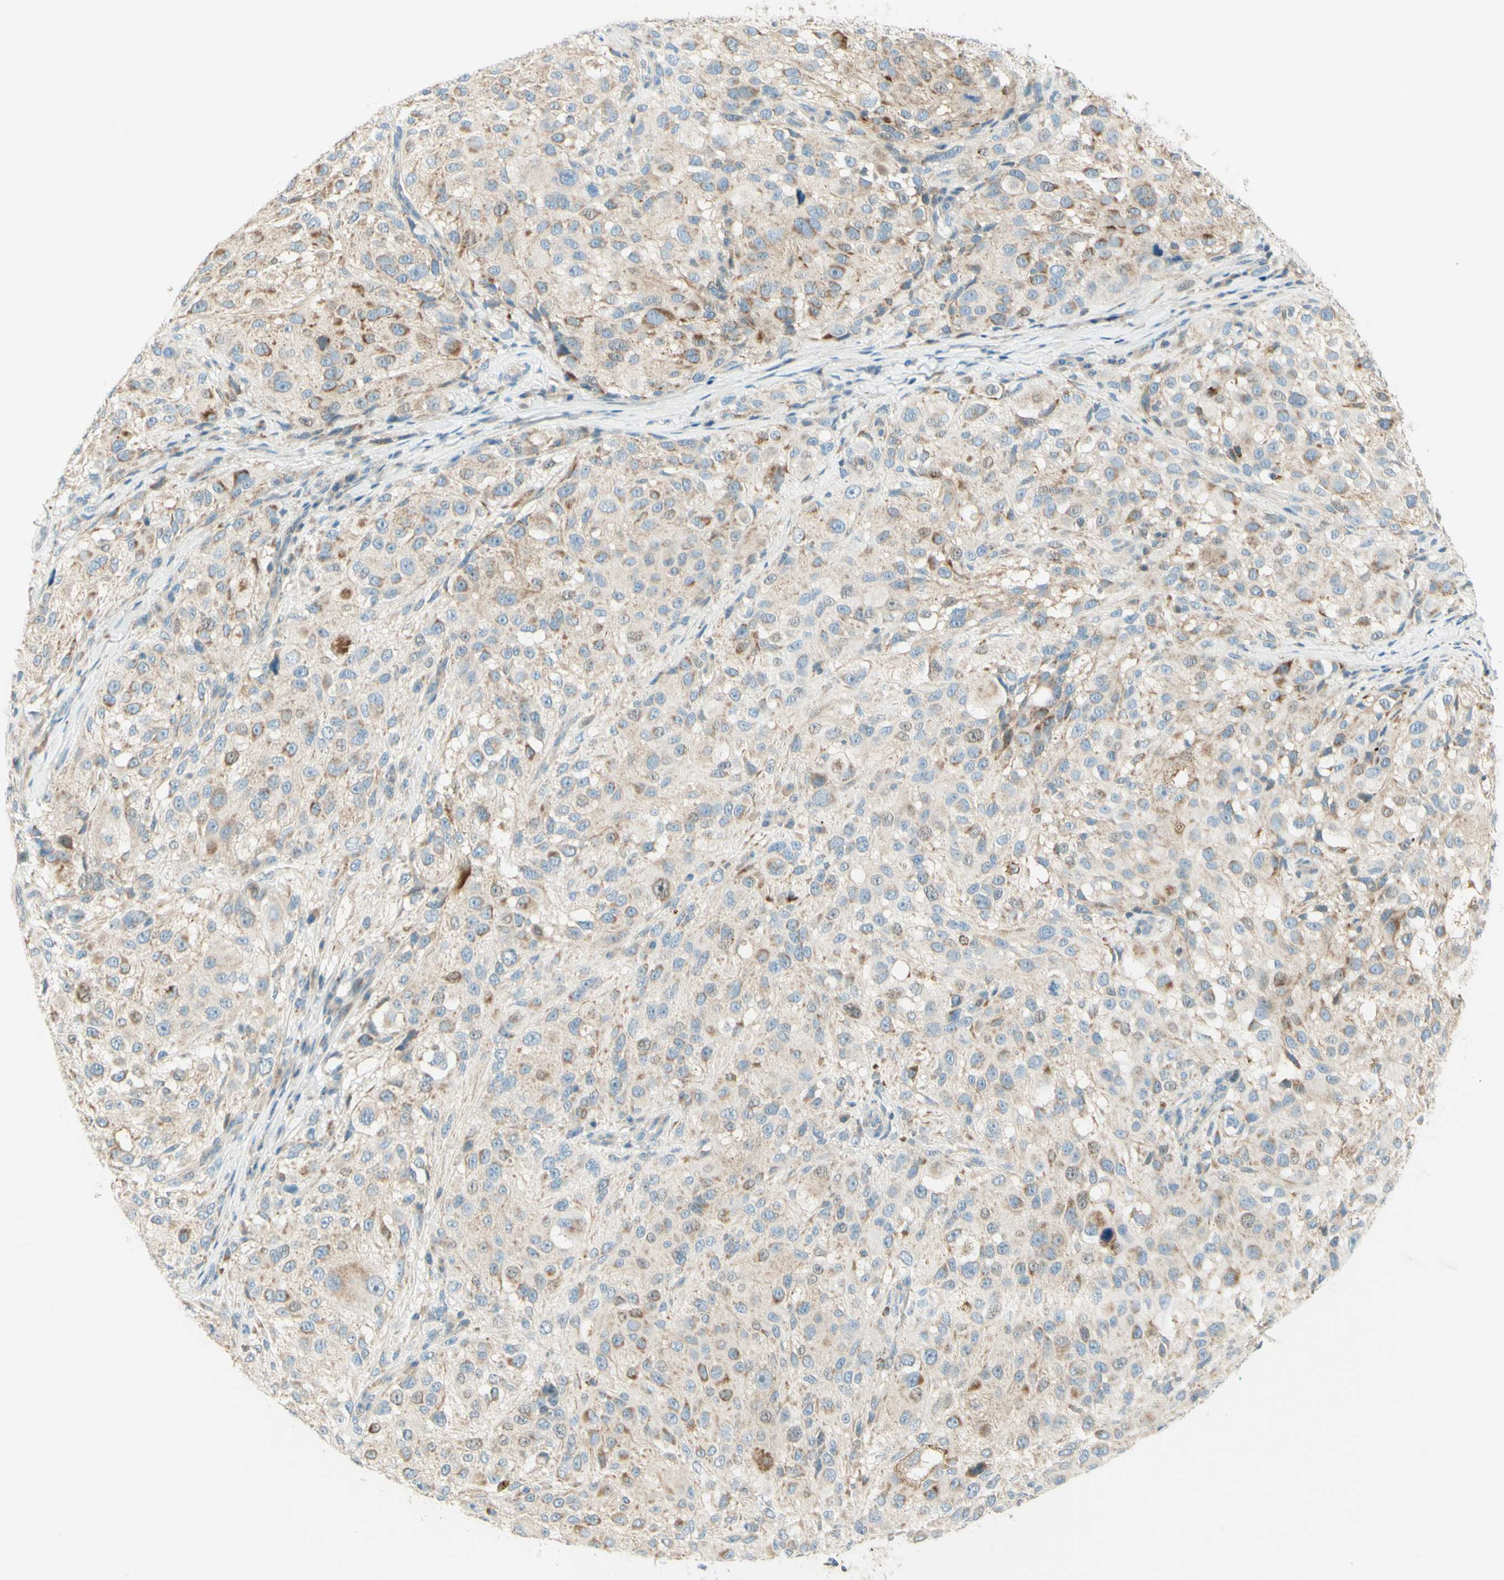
{"staining": {"intensity": "weak", "quantity": "25%-75%", "location": "cytoplasmic/membranous"}, "tissue": "melanoma", "cell_type": "Tumor cells", "image_type": "cancer", "snomed": [{"axis": "morphology", "description": "Necrosis, NOS"}, {"axis": "morphology", "description": "Malignant melanoma, NOS"}, {"axis": "topography", "description": "Skin"}], "caption": "Human malignant melanoma stained with a protein marker reveals weak staining in tumor cells.", "gene": "PROM1", "patient": {"sex": "female", "age": 87}}